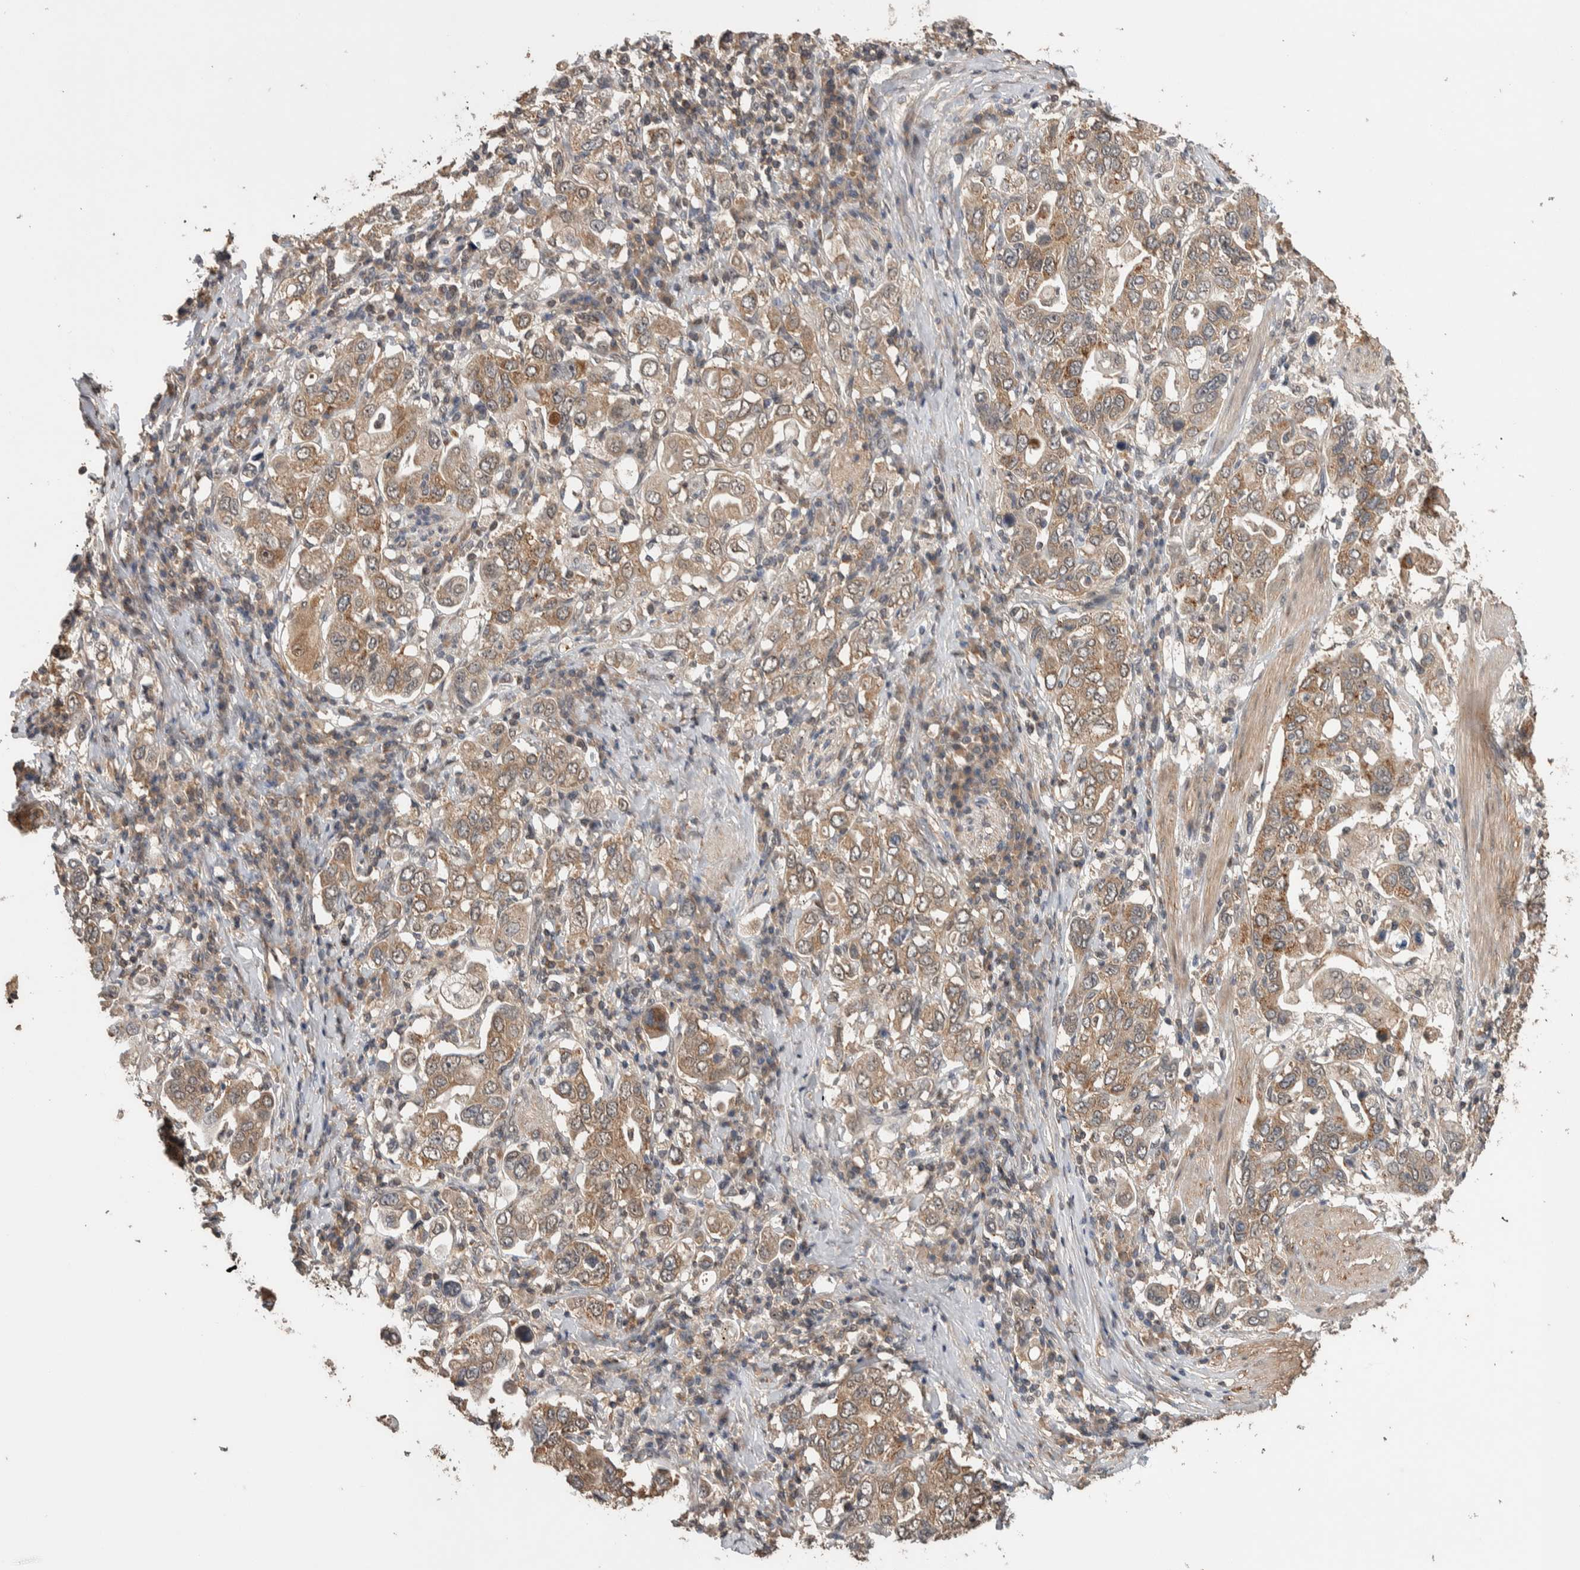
{"staining": {"intensity": "weak", "quantity": ">75%", "location": "cytoplasmic/membranous"}, "tissue": "stomach cancer", "cell_type": "Tumor cells", "image_type": "cancer", "snomed": [{"axis": "morphology", "description": "Adenocarcinoma, NOS"}, {"axis": "topography", "description": "Stomach, upper"}], "caption": "Weak cytoplasmic/membranous staining is identified in about >75% of tumor cells in stomach cancer (adenocarcinoma).", "gene": "DVL2", "patient": {"sex": "male", "age": 62}}